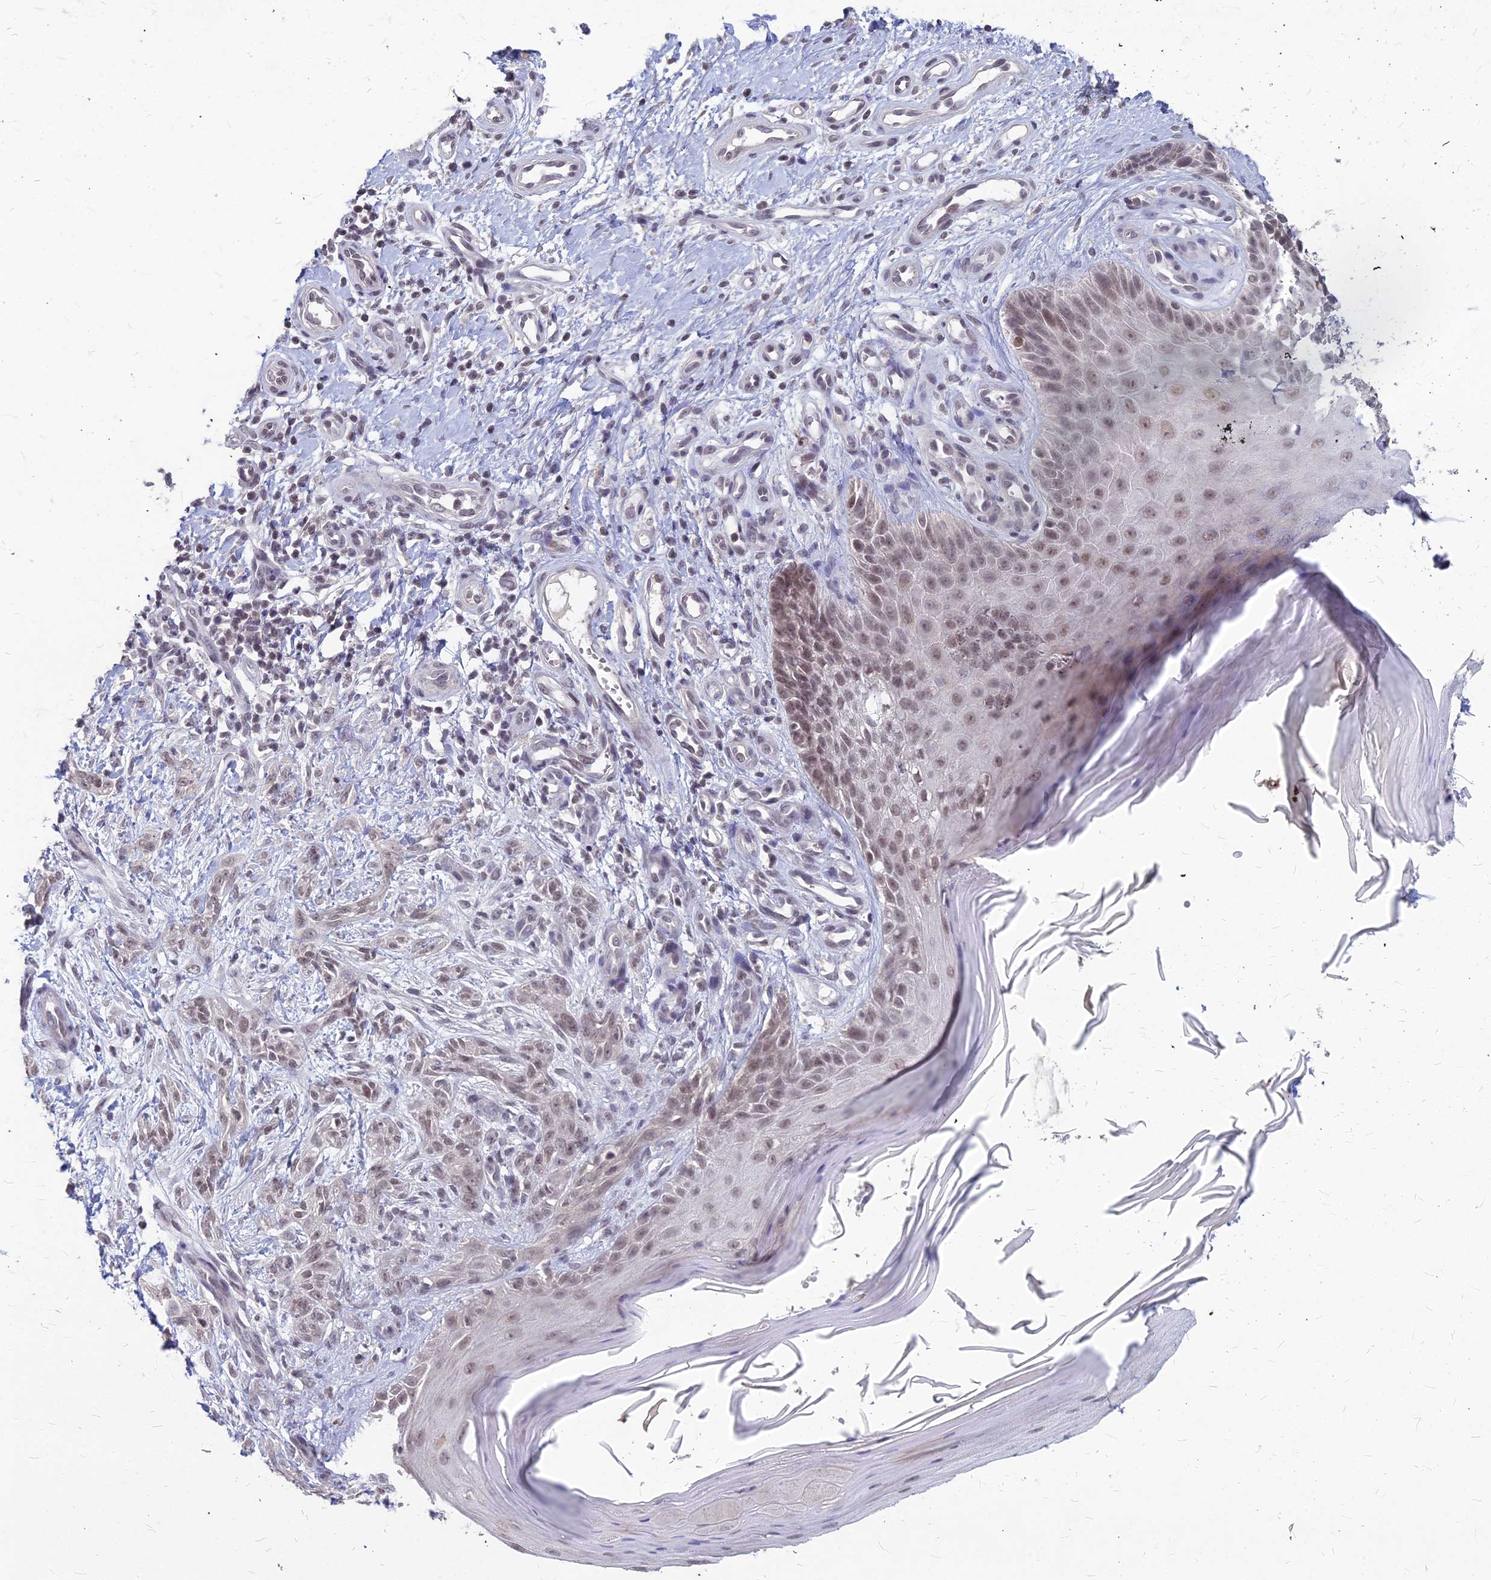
{"staining": {"intensity": "weak", "quantity": ">75%", "location": "nuclear"}, "tissue": "skin cancer", "cell_type": "Tumor cells", "image_type": "cancer", "snomed": [{"axis": "morphology", "description": "Basal cell carcinoma"}, {"axis": "topography", "description": "Skin"}], "caption": "Immunohistochemical staining of skin cancer (basal cell carcinoma) shows weak nuclear protein expression in approximately >75% of tumor cells.", "gene": "KAT7", "patient": {"sex": "female", "age": 82}}